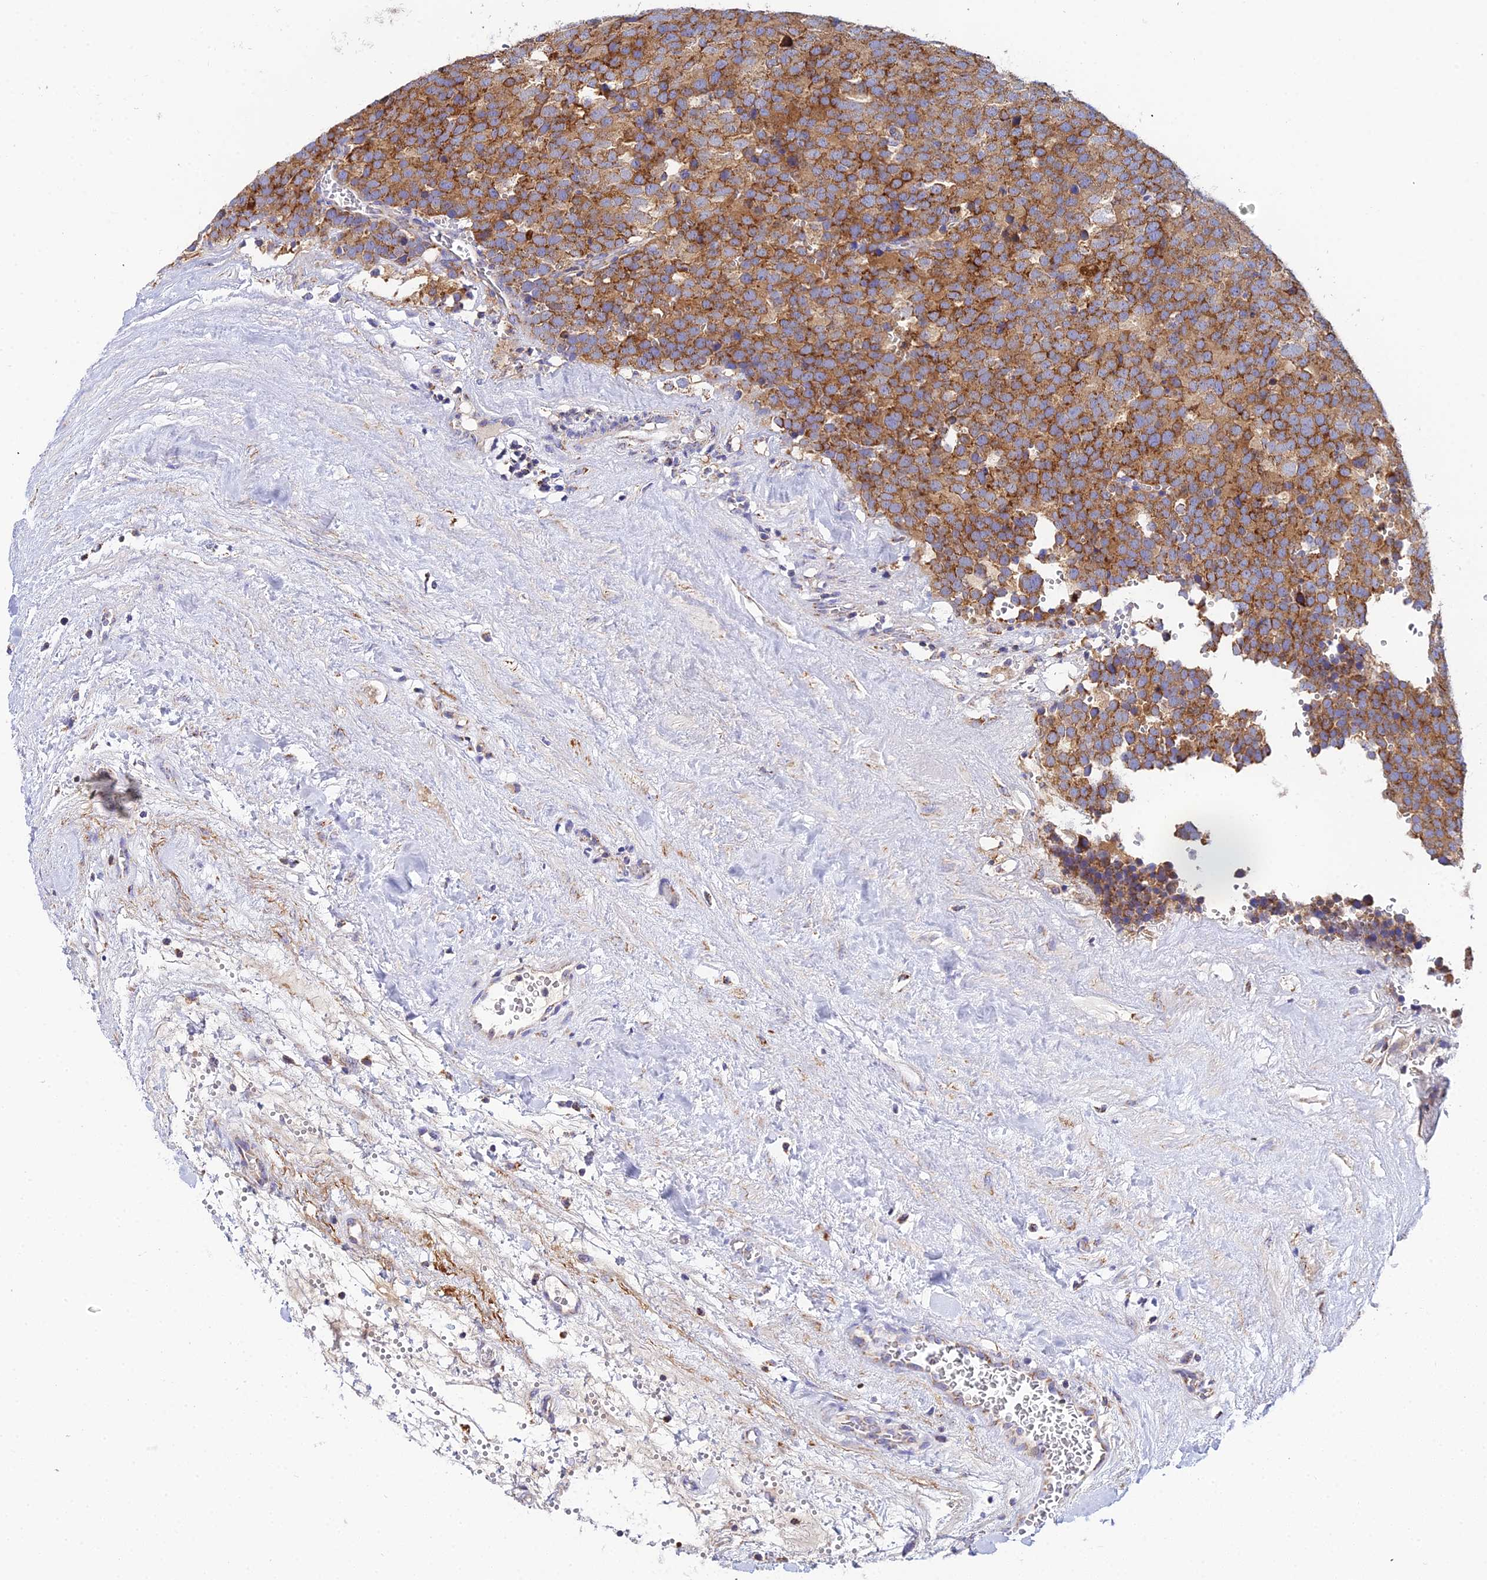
{"staining": {"intensity": "strong", "quantity": ">75%", "location": "cytoplasmic/membranous"}, "tissue": "testis cancer", "cell_type": "Tumor cells", "image_type": "cancer", "snomed": [{"axis": "morphology", "description": "Seminoma, NOS"}, {"axis": "topography", "description": "Testis"}], "caption": "Immunohistochemical staining of seminoma (testis) reveals strong cytoplasmic/membranous protein staining in approximately >75% of tumor cells.", "gene": "NIPSNAP3A", "patient": {"sex": "male", "age": 71}}